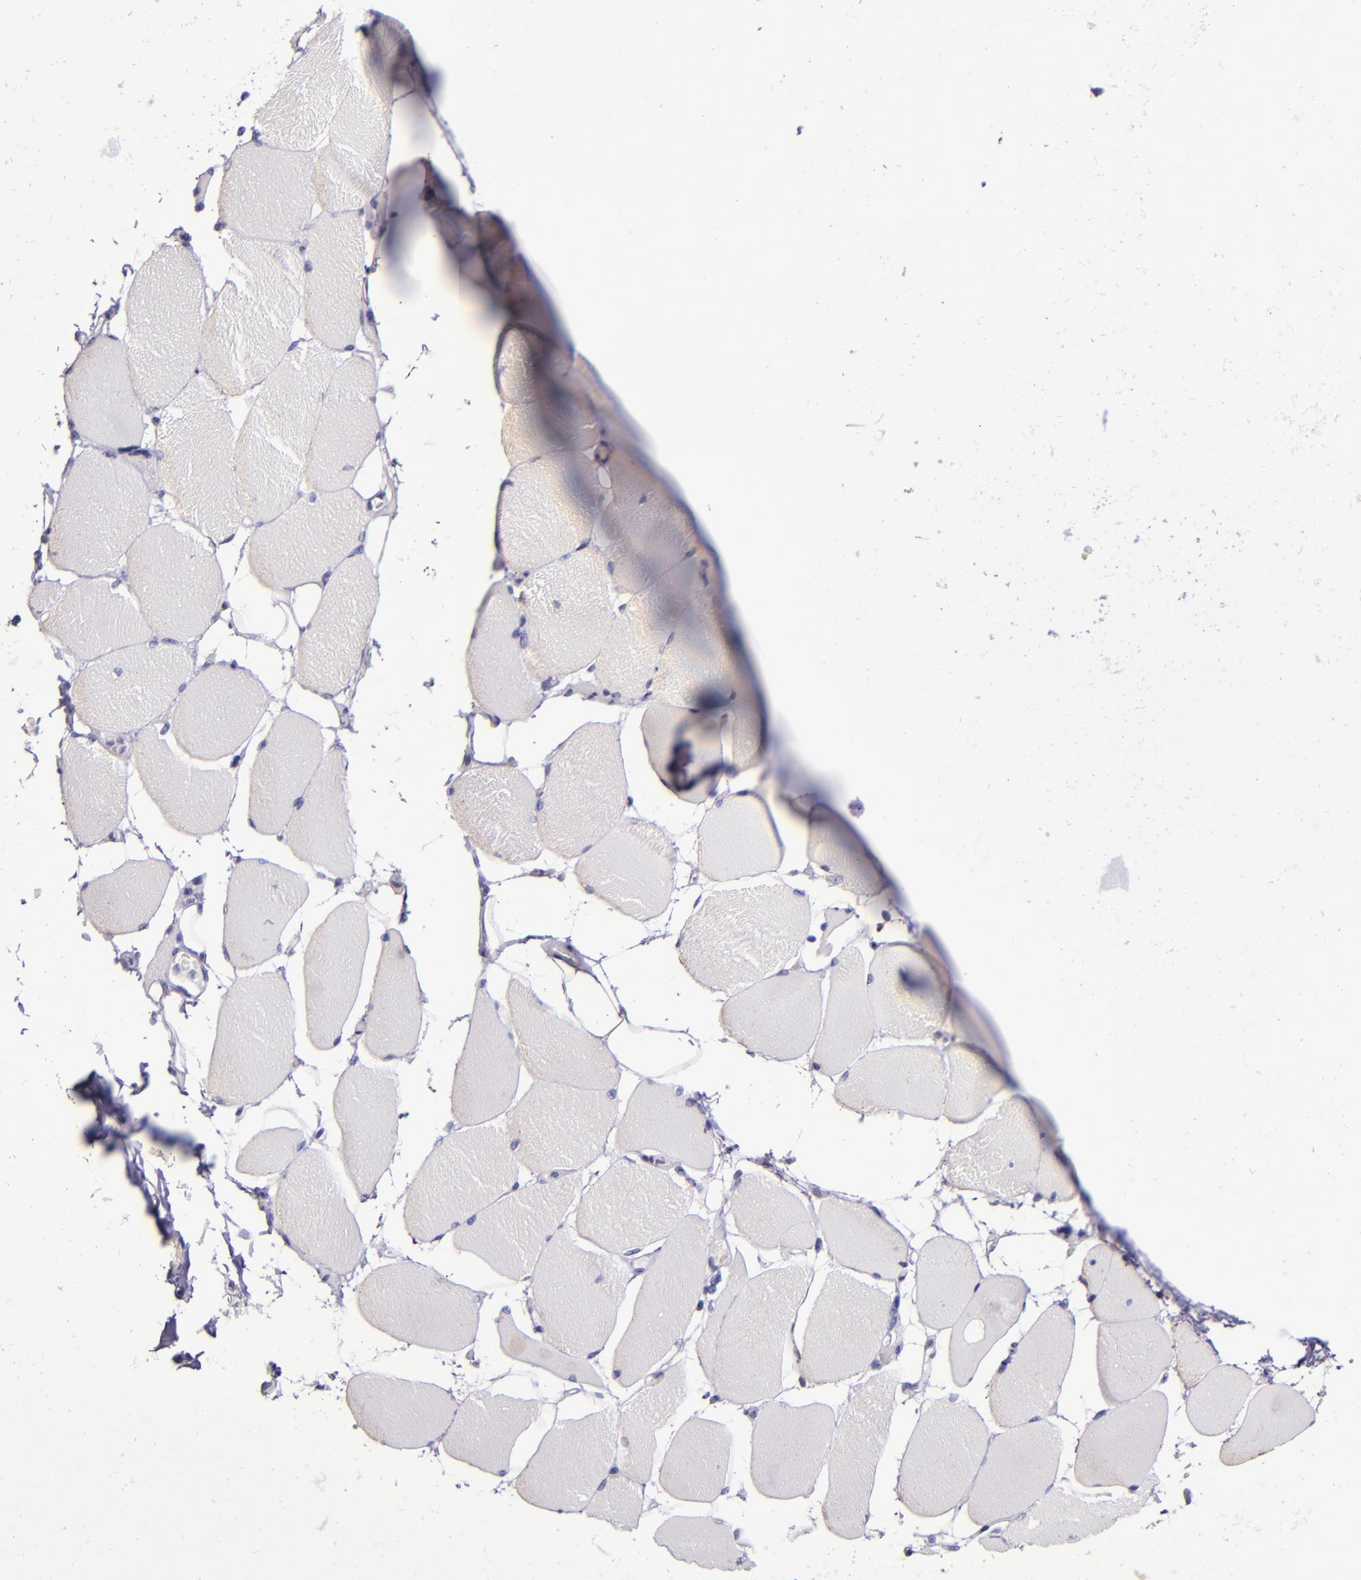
{"staining": {"intensity": "negative", "quantity": "none", "location": "none"}, "tissue": "skeletal muscle", "cell_type": "Myocytes", "image_type": "normal", "snomed": [{"axis": "morphology", "description": "Normal tissue, NOS"}, {"axis": "topography", "description": "Skeletal muscle"}, {"axis": "topography", "description": "Parathyroid gland"}], "caption": "Protein analysis of unremarkable skeletal muscle shows no significant expression in myocytes.", "gene": "MGMT", "patient": {"sex": "female", "age": 37}}